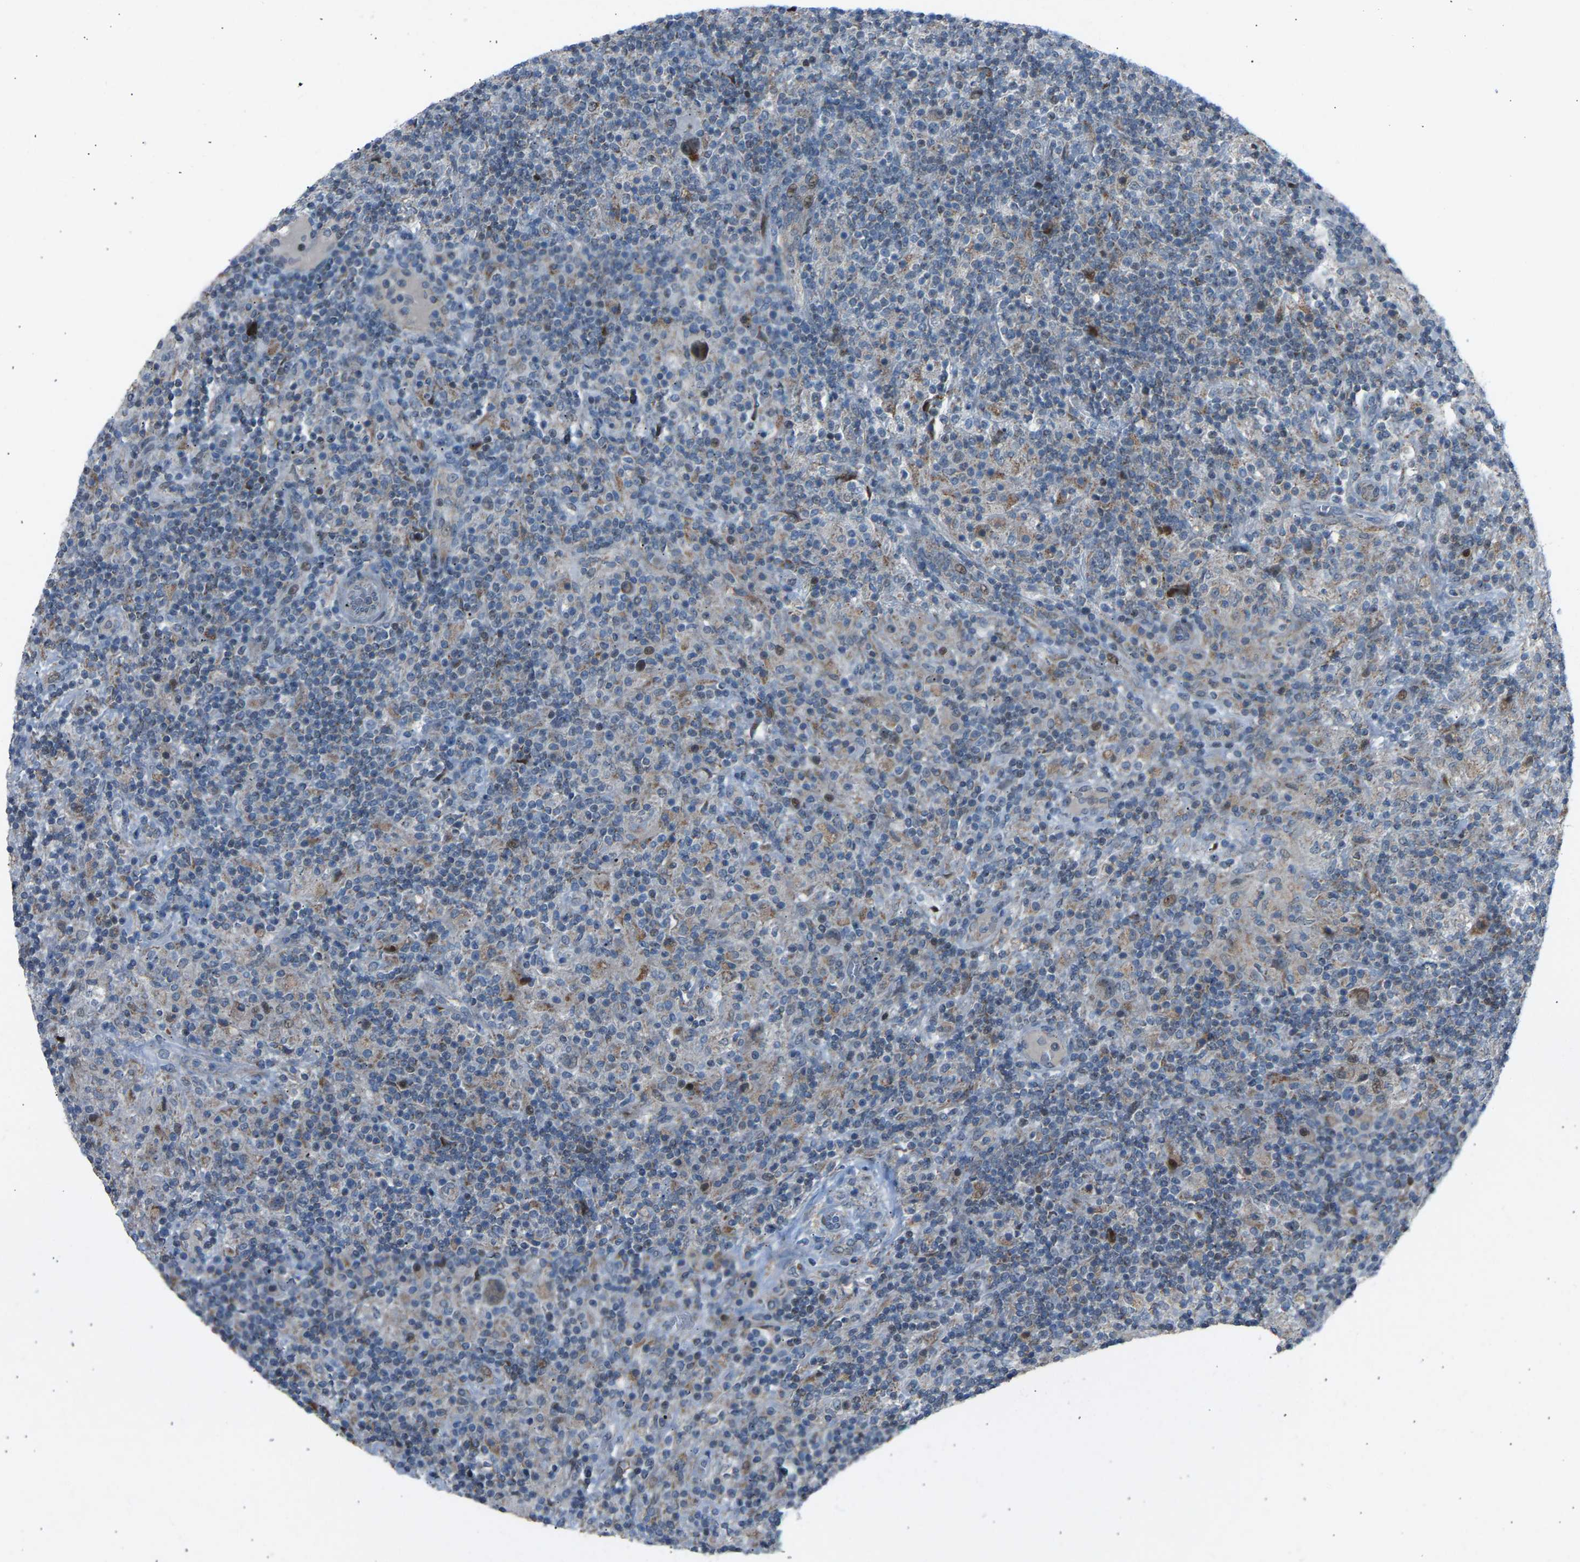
{"staining": {"intensity": "weak", "quantity": "<25%", "location": "cytoplasmic/membranous,nuclear"}, "tissue": "lymphoma", "cell_type": "Tumor cells", "image_type": "cancer", "snomed": [{"axis": "morphology", "description": "Hodgkin's disease, NOS"}, {"axis": "topography", "description": "Lymph node"}], "caption": "DAB (3,3'-diaminobenzidine) immunohistochemical staining of Hodgkin's disease demonstrates no significant expression in tumor cells.", "gene": "VPS41", "patient": {"sex": "male", "age": 70}}